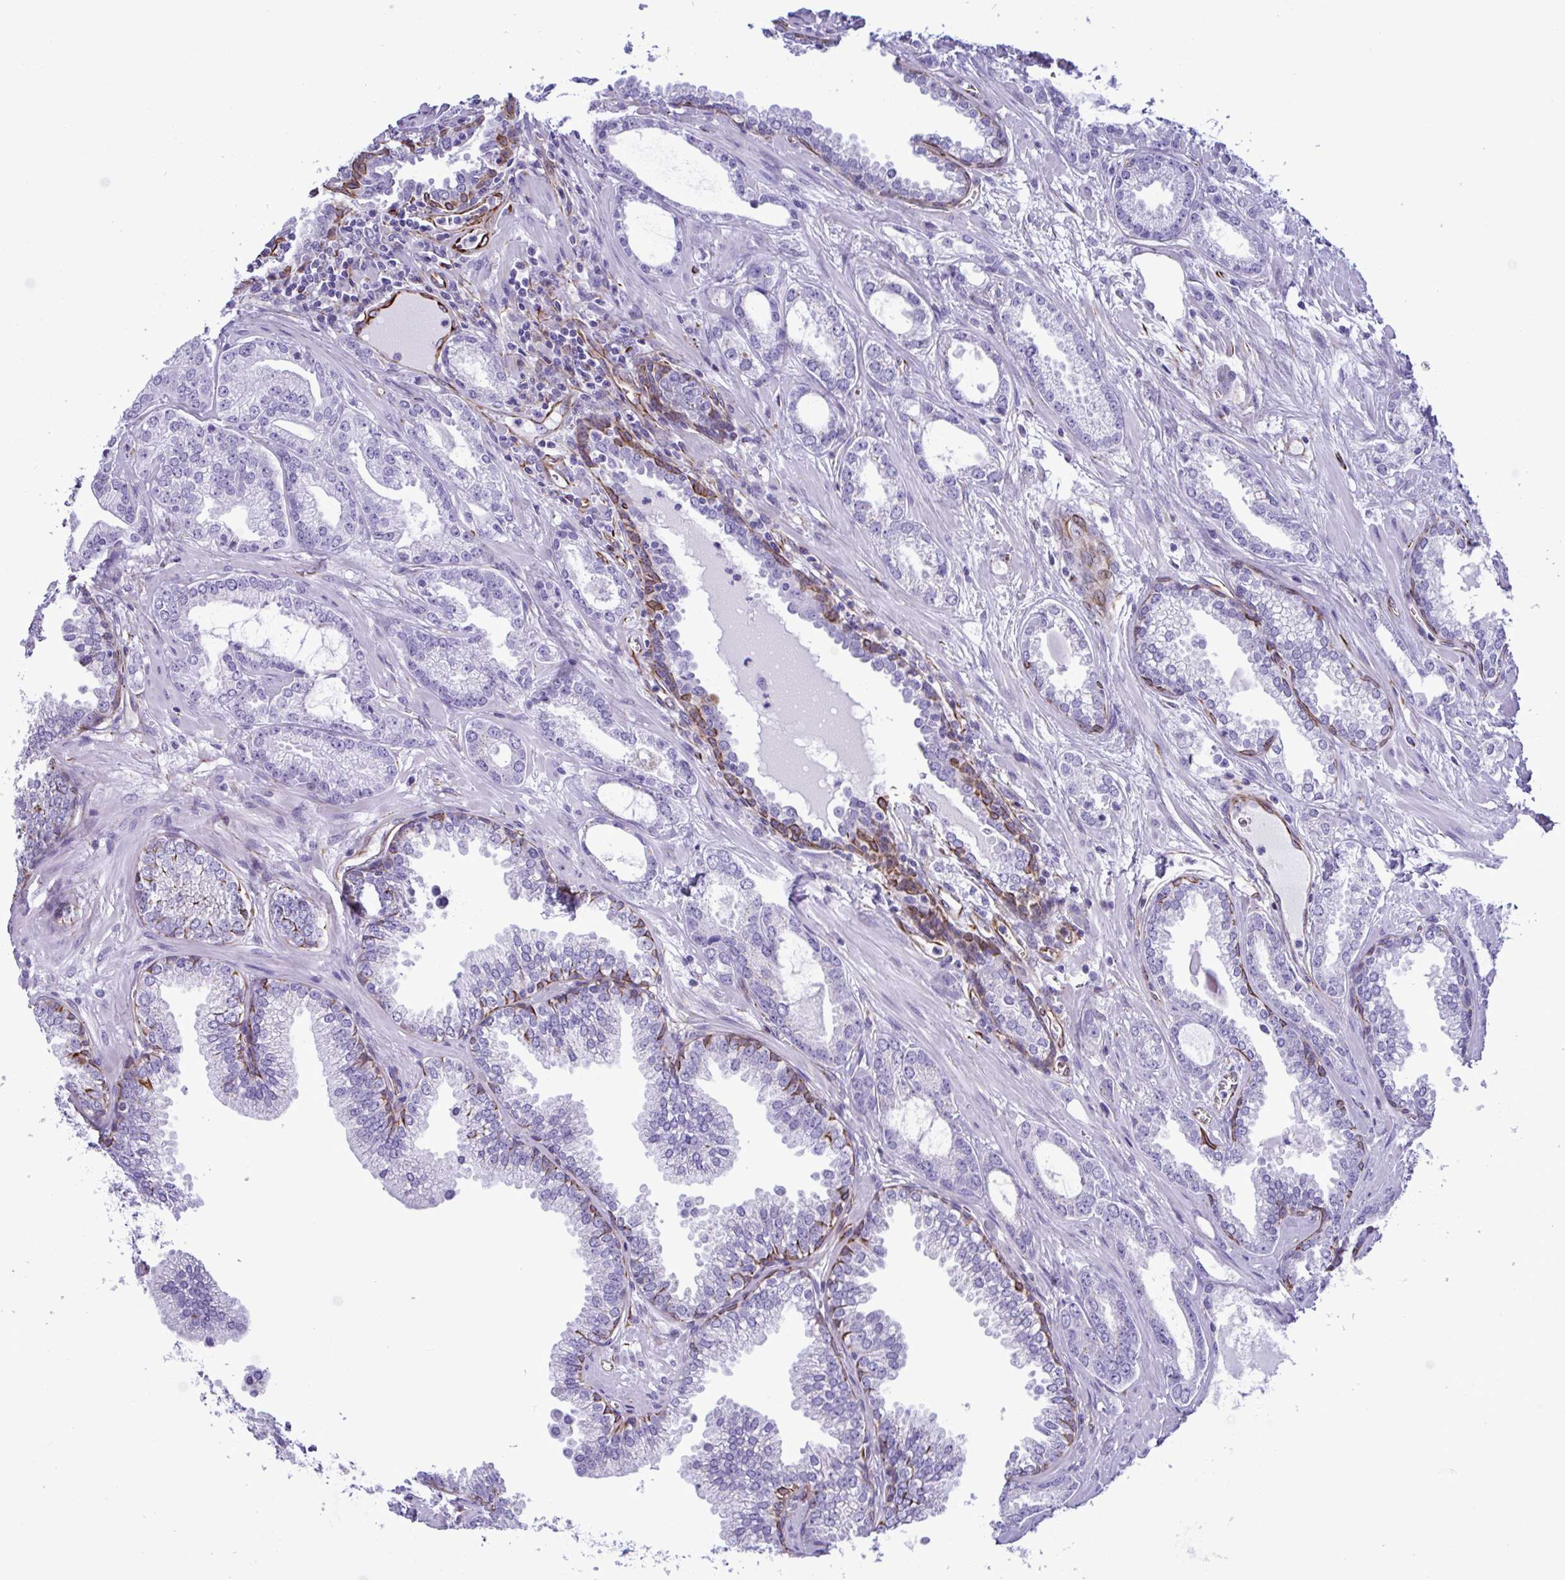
{"staining": {"intensity": "negative", "quantity": "none", "location": "none"}, "tissue": "prostate cancer", "cell_type": "Tumor cells", "image_type": "cancer", "snomed": [{"axis": "morphology", "description": "Adenocarcinoma, Medium grade"}, {"axis": "topography", "description": "Prostate"}], "caption": "Prostate medium-grade adenocarcinoma was stained to show a protein in brown. There is no significant positivity in tumor cells.", "gene": "SMAD5", "patient": {"sex": "male", "age": 57}}